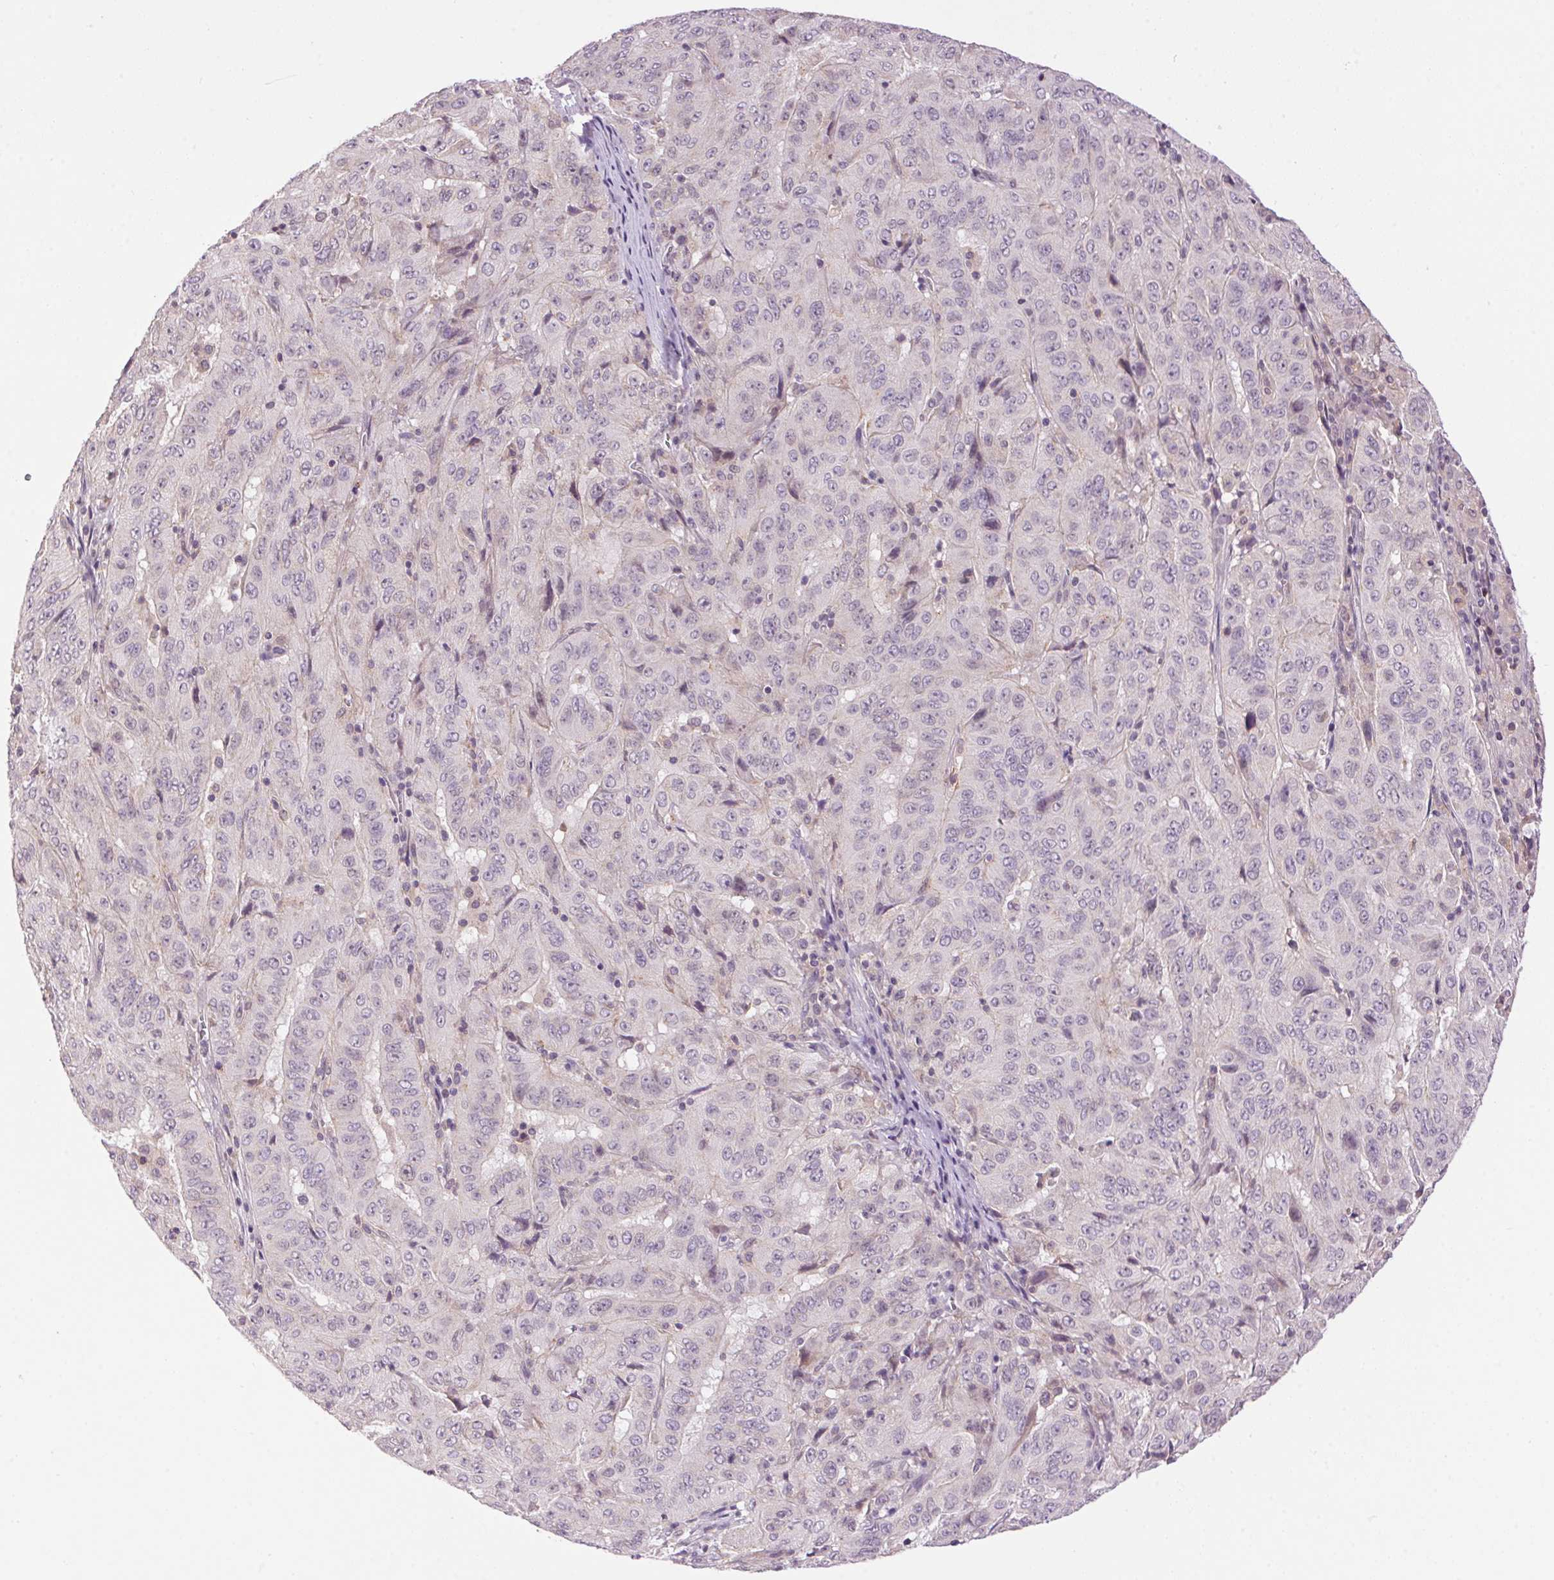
{"staining": {"intensity": "negative", "quantity": "none", "location": "none"}, "tissue": "pancreatic cancer", "cell_type": "Tumor cells", "image_type": "cancer", "snomed": [{"axis": "morphology", "description": "Adenocarcinoma, NOS"}, {"axis": "topography", "description": "Pancreas"}], "caption": "Pancreatic cancer was stained to show a protein in brown. There is no significant expression in tumor cells.", "gene": "SMIM13", "patient": {"sex": "male", "age": 63}}